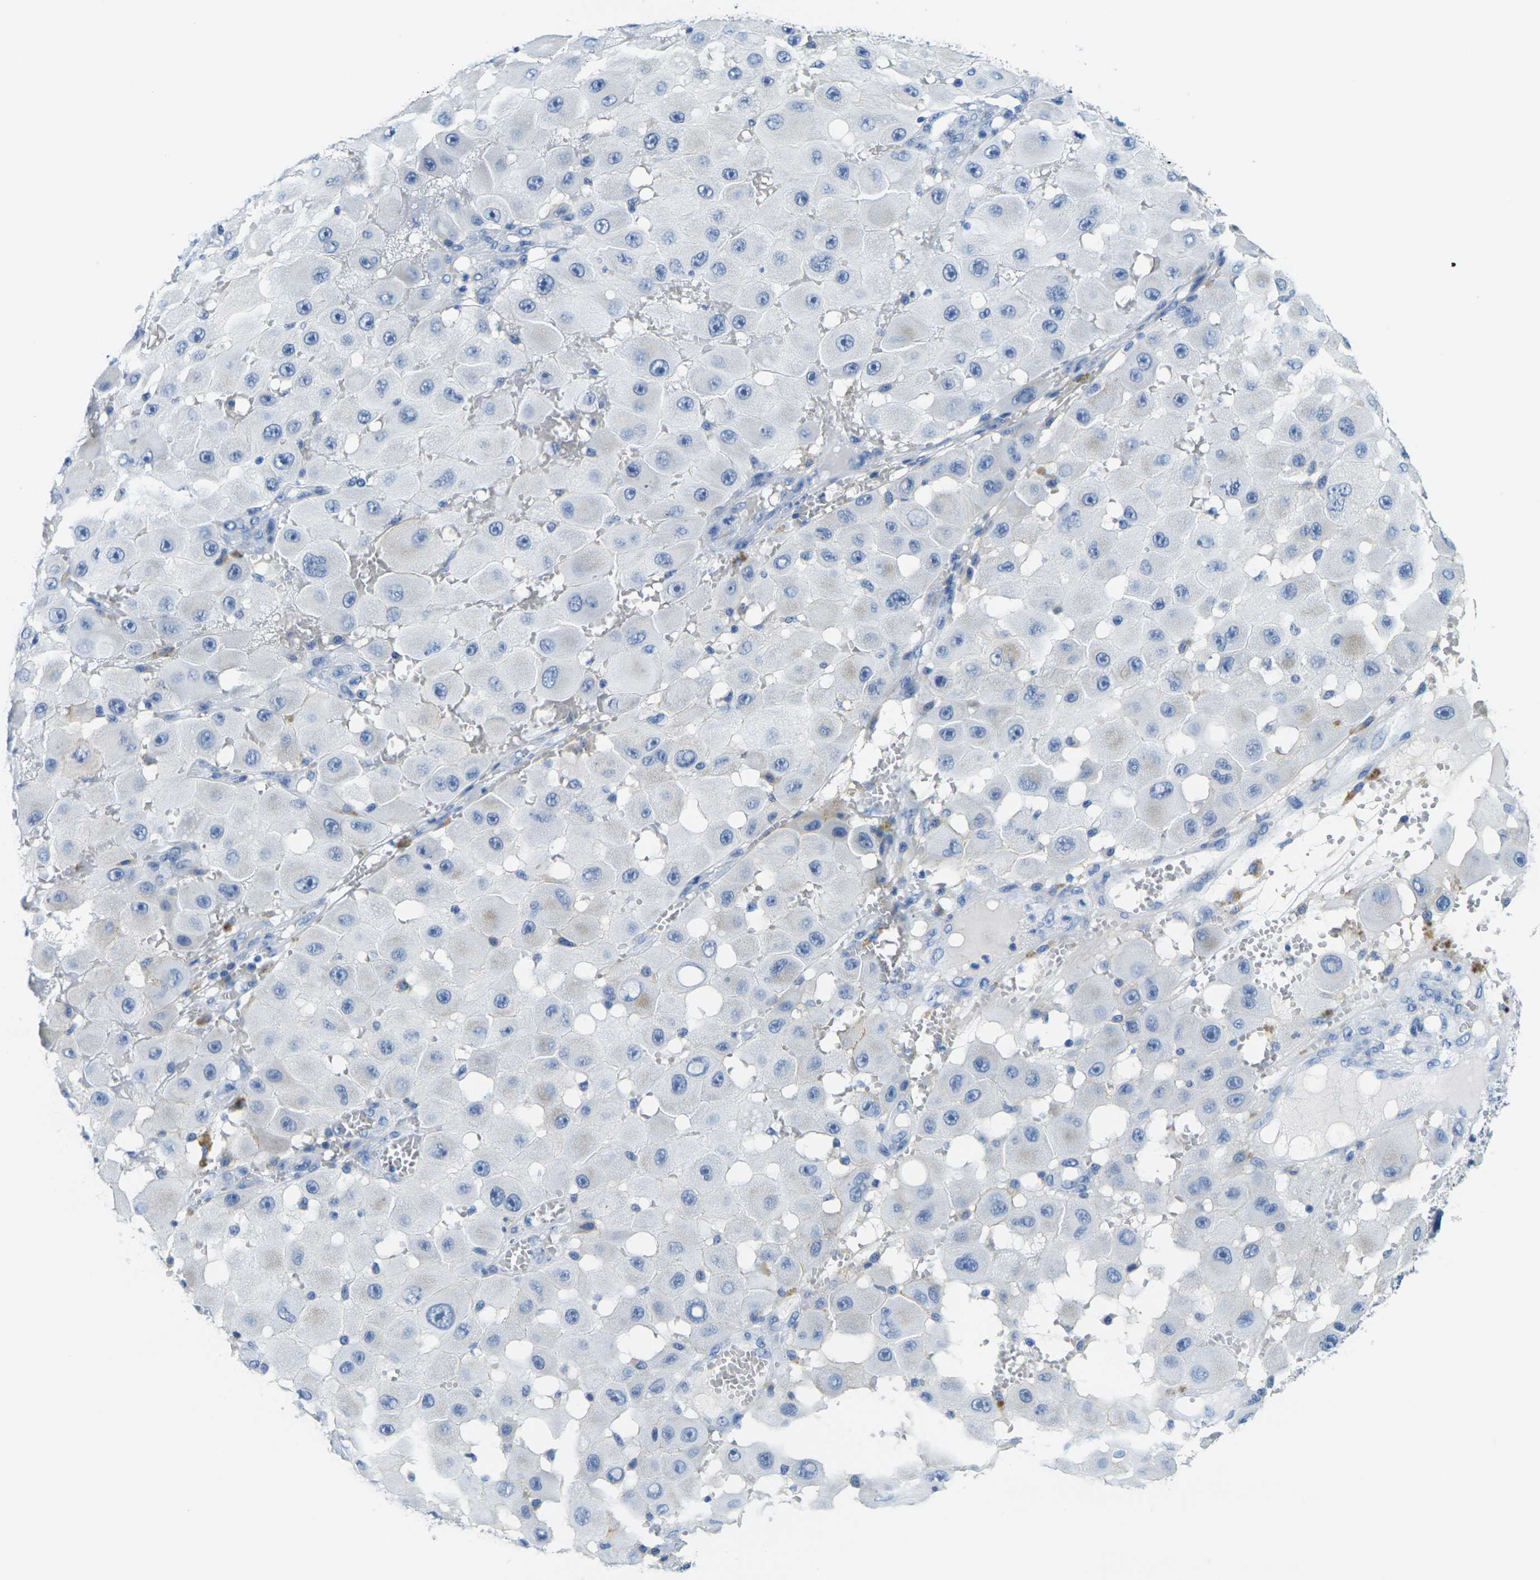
{"staining": {"intensity": "negative", "quantity": "none", "location": "none"}, "tissue": "melanoma", "cell_type": "Tumor cells", "image_type": "cancer", "snomed": [{"axis": "morphology", "description": "Malignant melanoma, NOS"}, {"axis": "topography", "description": "Skin"}], "caption": "Histopathology image shows no significant protein staining in tumor cells of malignant melanoma.", "gene": "FAM3D", "patient": {"sex": "female", "age": 81}}